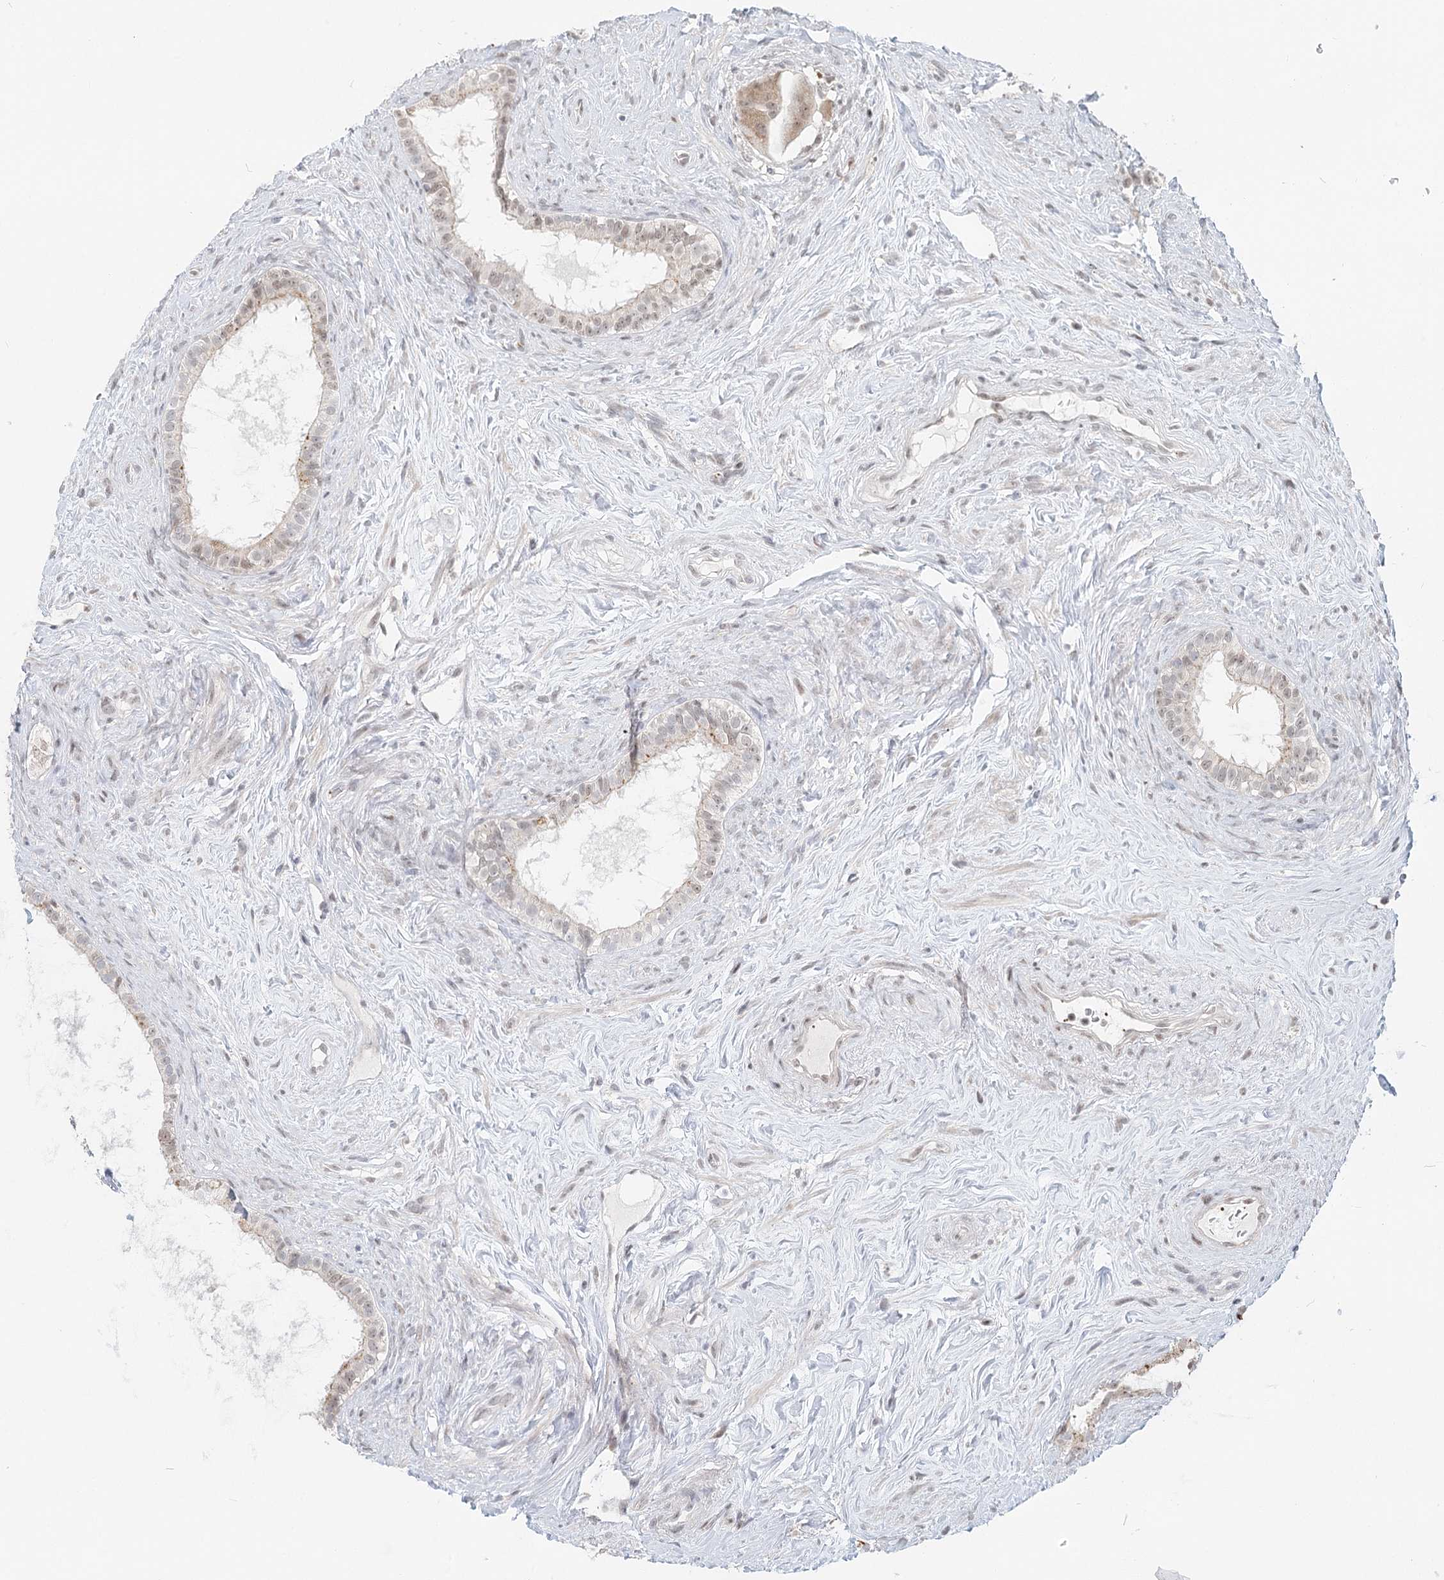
{"staining": {"intensity": "weak", "quantity": "25%-75%", "location": "cytoplasmic/membranous,nuclear"}, "tissue": "epididymis", "cell_type": "Glandular cells", "image_type": "normal", "snomed": [{"axis": "morphology", "description": "Normal tissue, NOS"}, {"axis": "topography", "description": "Epididymis"}], "caption": "There is low levels of weak cytoplasmic/membranous,nuclear positivity in glandular cells of normal epididymis, as demonstrated by immunohistochemical staining (brown color).", "gene": "BNIP5", "patient": {"sex": "male", "age": 84}}